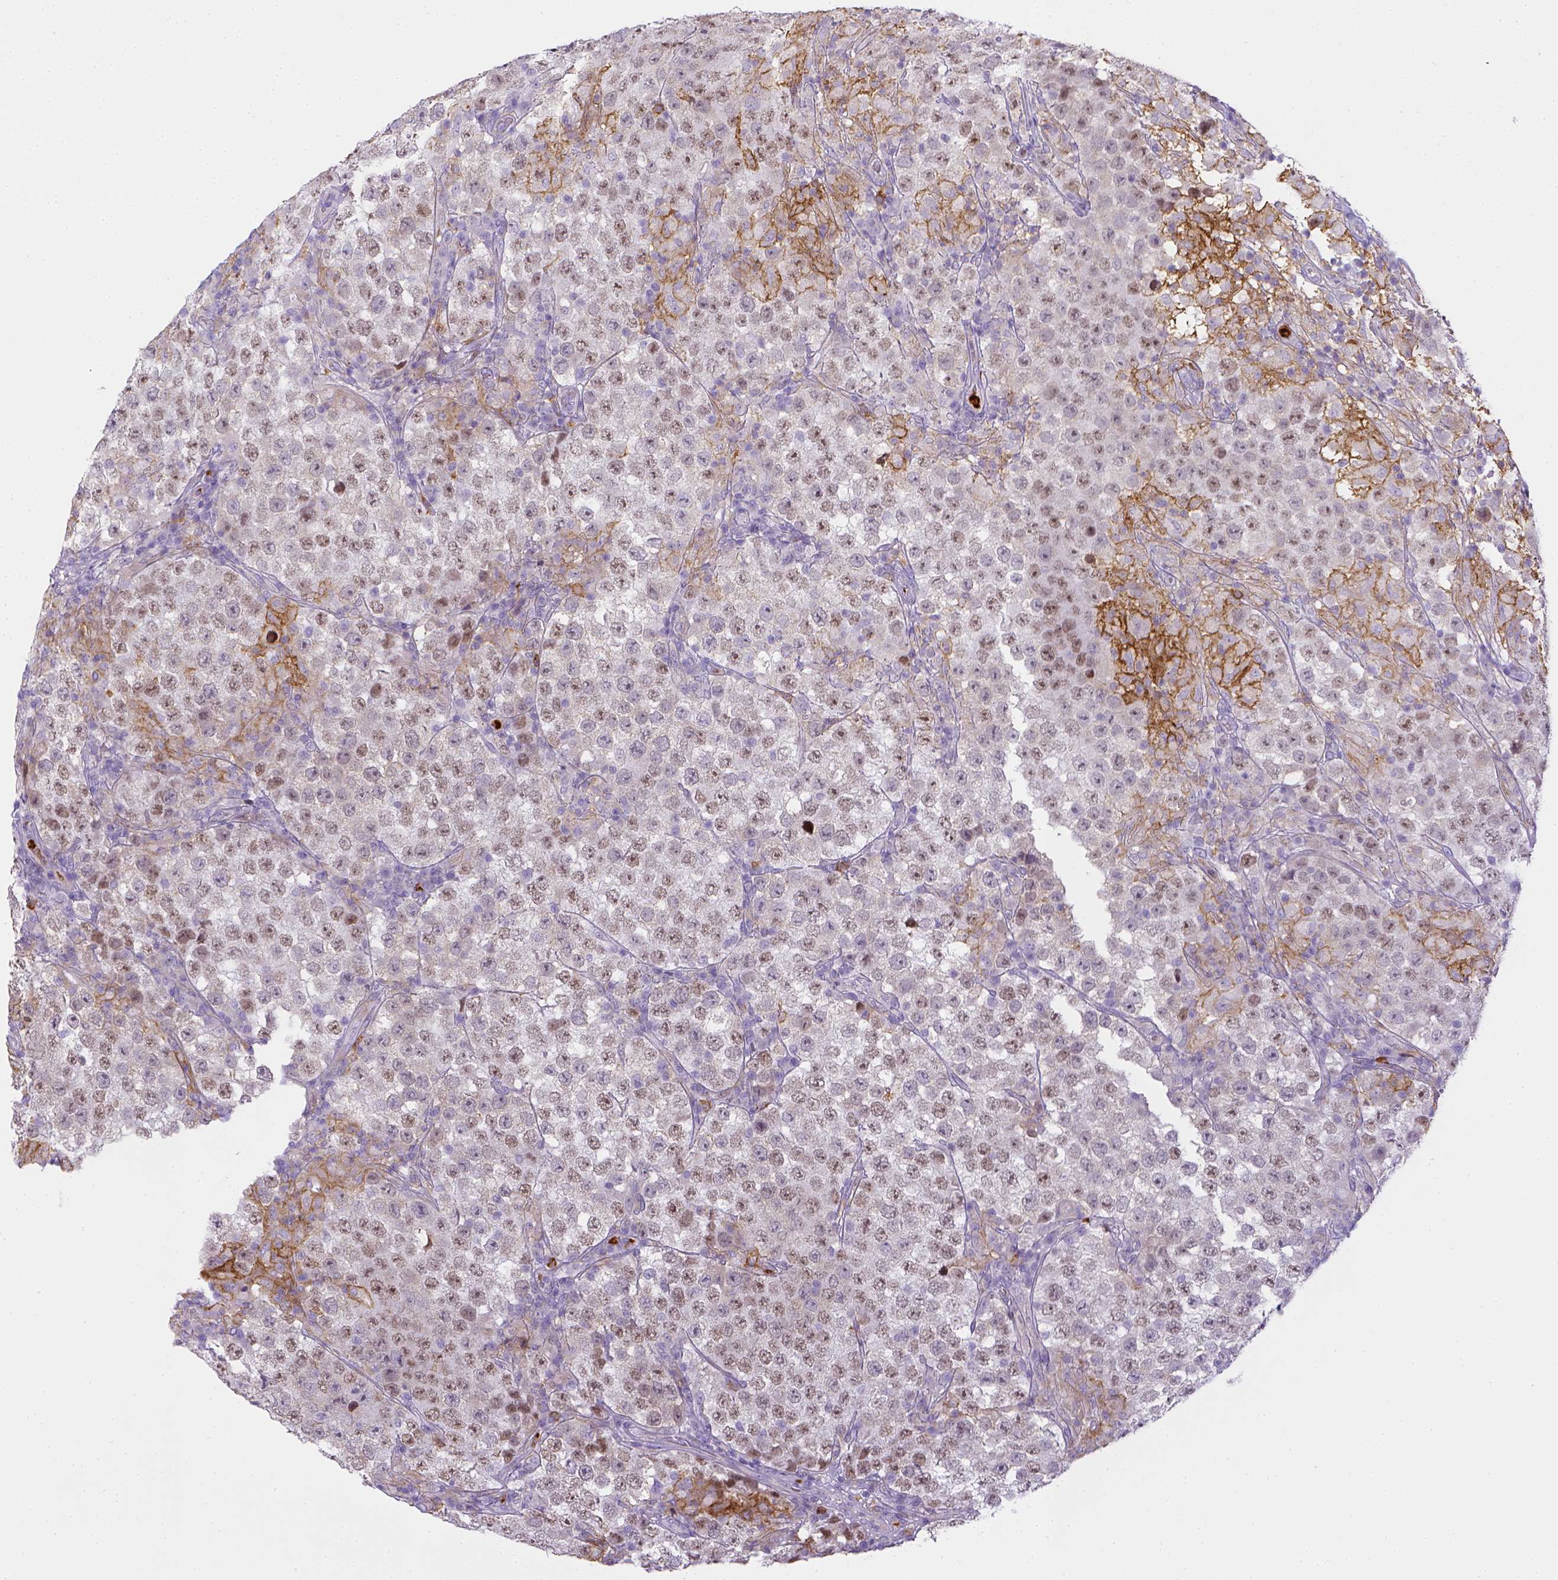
{"staining": {"intensity": "weak", "quantity": "25%-75%", "location": "nuclear"}, "tissue": "testis cancer", "cell_type": "Tumor cells", "image_type": "cancer", "snomed": [{"axis": "morphology", "description": "Seminoma, NOS"}, {"axis": "morphology", "description": "Carcinoma, Embryonal, NOS"}, {"axis": "topography", "description": "Testis"}], "caption": "Immunohistochemistry photomicrograph of testis embryonal carcinoma stained for a protein (brown), which displays low levels of weak nuclear expression in about 25%-75% of tumor cells.", "gene": "ITGAM", "patient": {"sex": "male", "age": 41}}